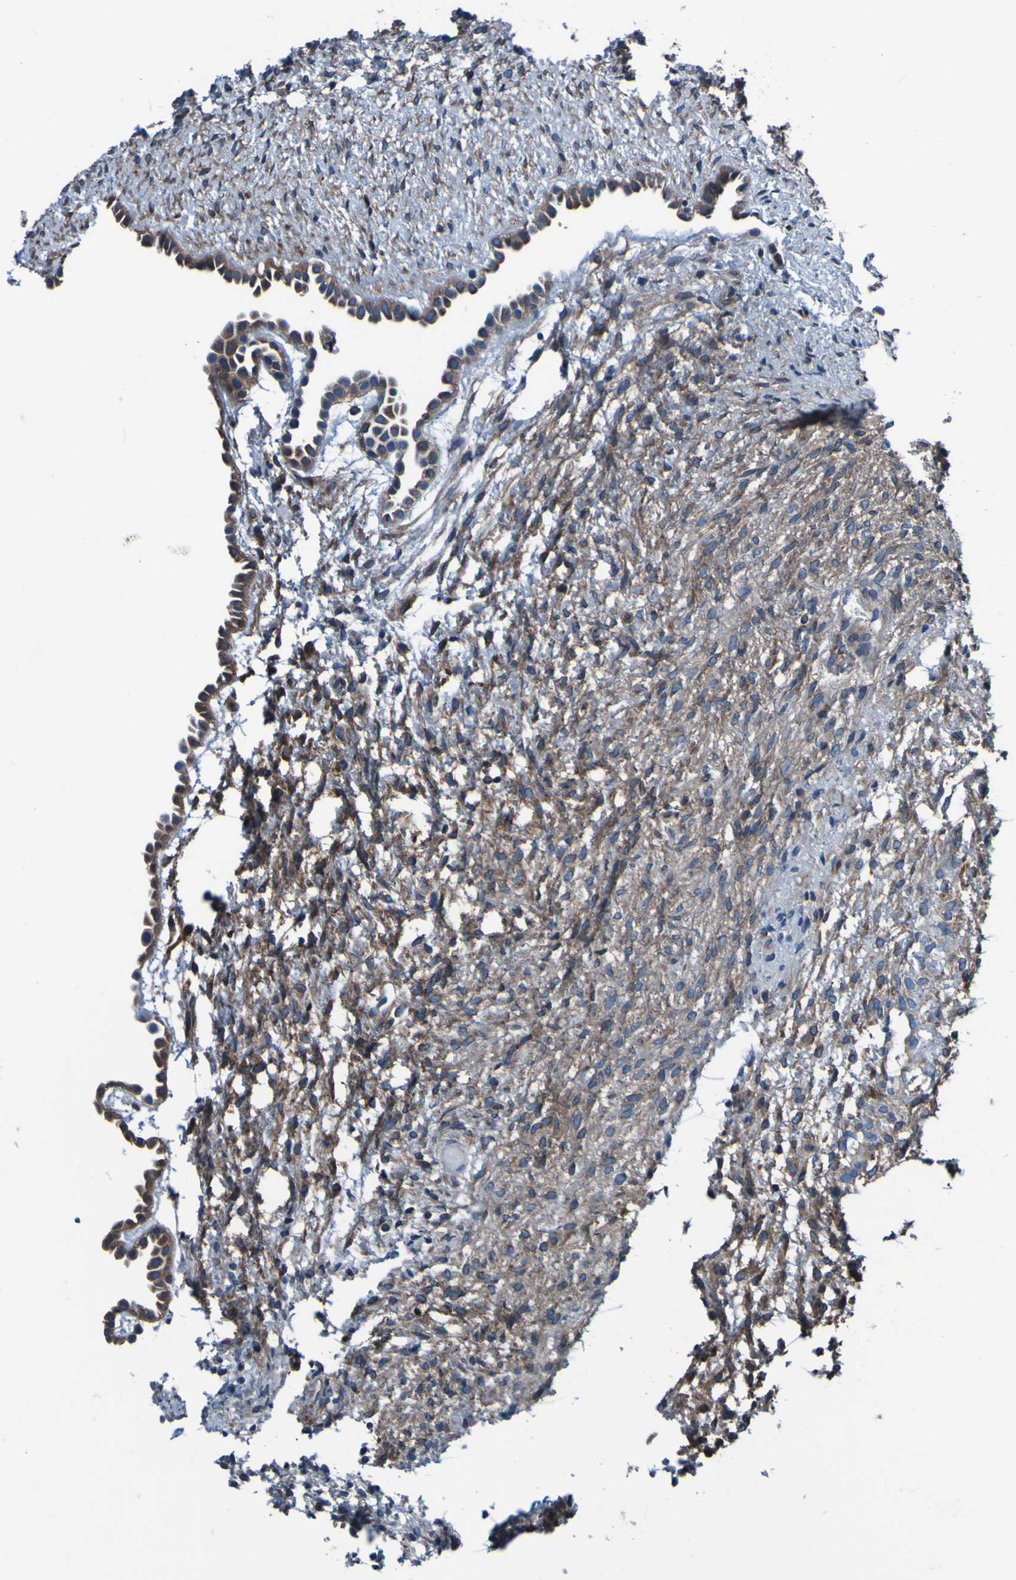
{"staining": {"intensity": "moderate", "quantity": ">75%", "location": "cytoplasmic/membranous"}, "tissue": "ovary", "cell_type": "Ovarian stroma cells", "image_type": "normal", "snomed": [{"axis": "morphology", "description": "Normal tissue, NOS"}, {"axis": "morphology", "description": "Cyst, NOS"}, {"axis": "topography", "description": "Ovary"}], "caption": "Immunohistochemistry of benign human ovary demonstrates medium levels of moderate cytoplasmic/membranous expression in about >75% of ovarian stroma cells.", "gene": "RAB5B", "patient": {"sex": "female", "age": 18}}